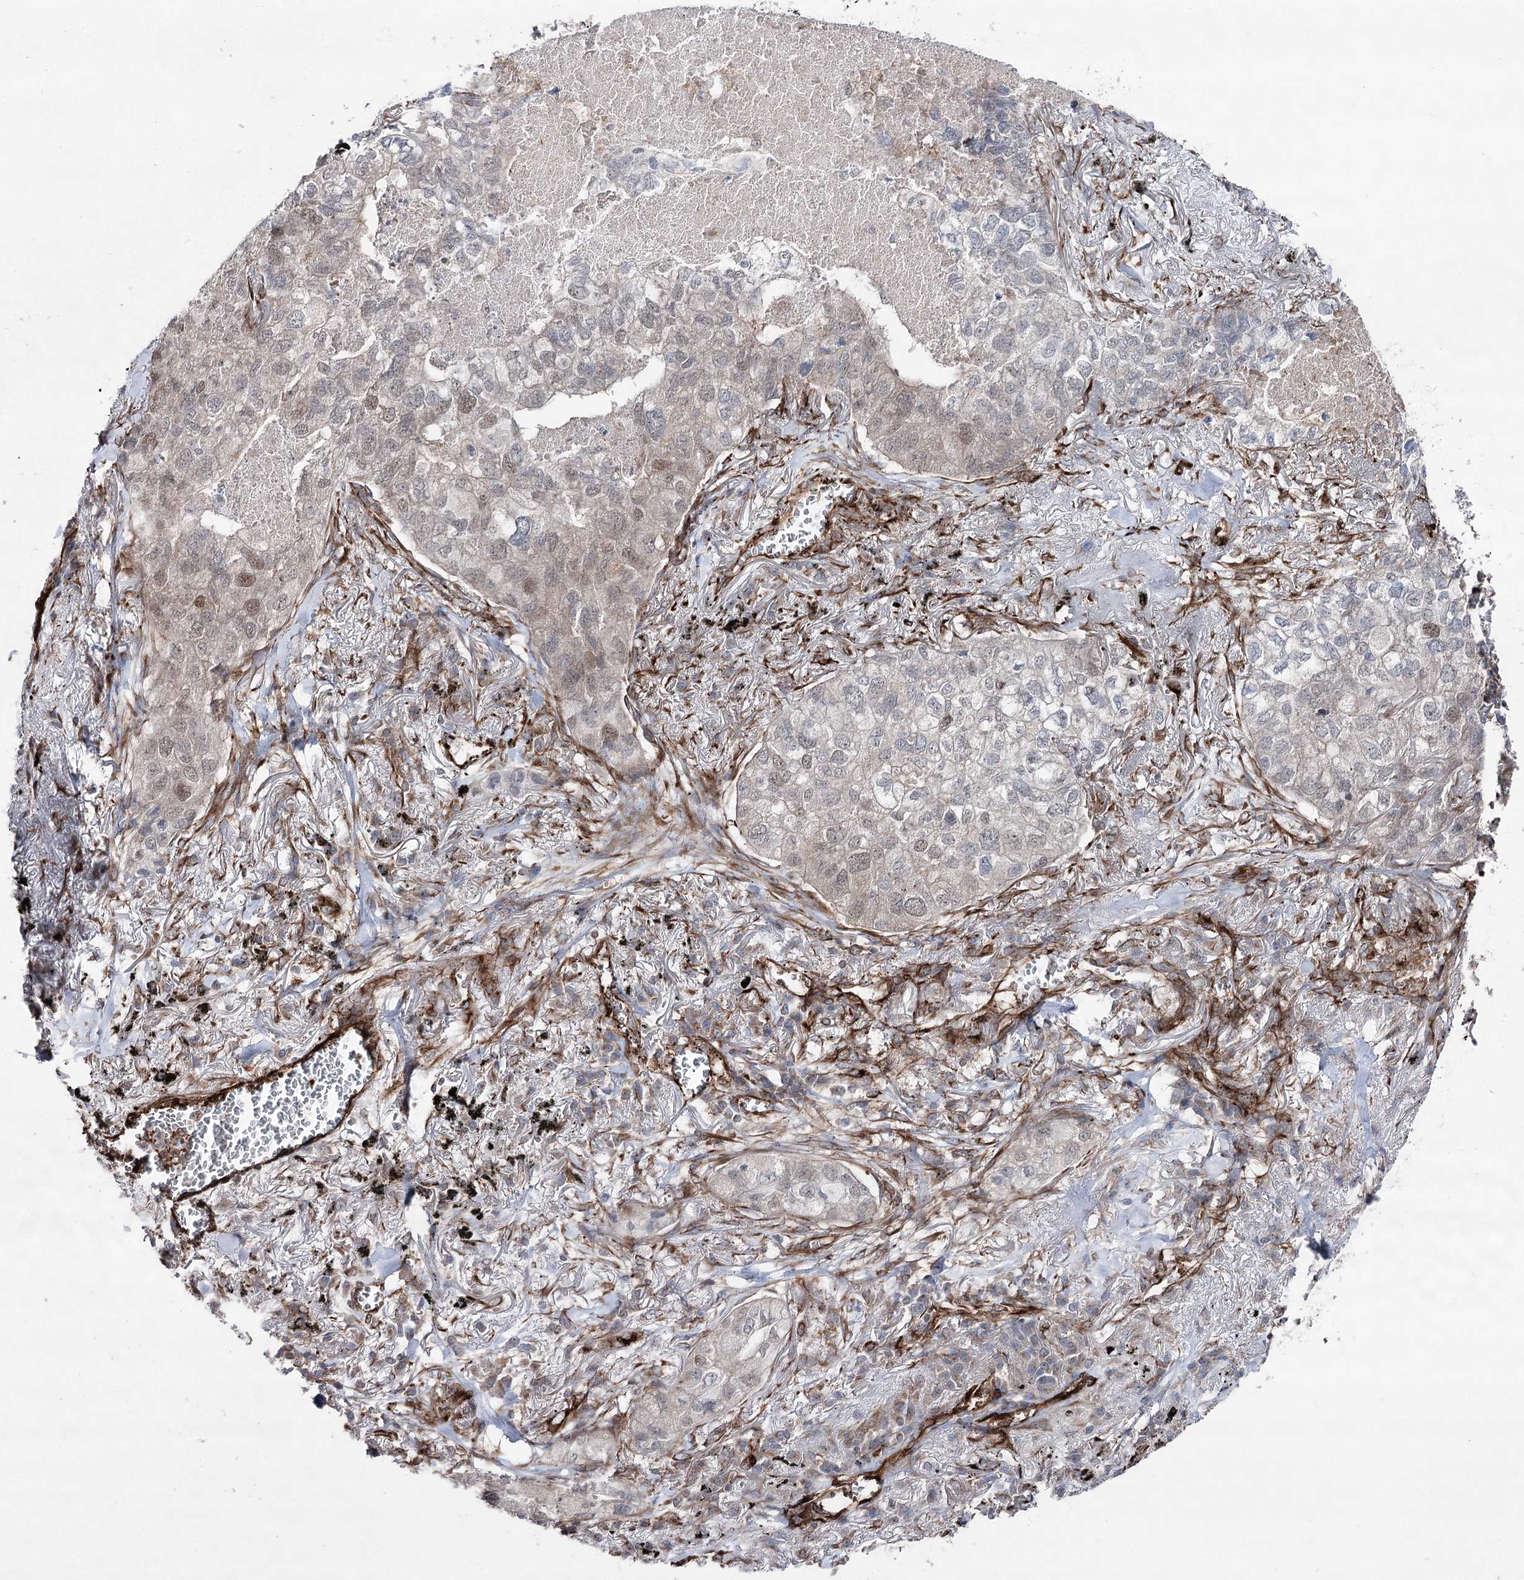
{"staining": {"intensity": "moderate", "quantity": "25%-75%", "location": "nuclear"}, "tissue": "lung cancer", "cell_type": "Tumor cells", "image_type": "cancer", "snomed": [{"axis": "morphology", "description": "Adenocarcinoma, NOS"}, {"axis": "topography", "description": "Lung"}], "caption": "DAB (3,3'-diaminobenzidine) immunohistochemical staining of human lung cancer demonstrates moderate nuclear protein positivity in approximately 25%-75% of tumor cells.", "gene": "MIB1", "patient": {"sex": "male", "age": 65}}